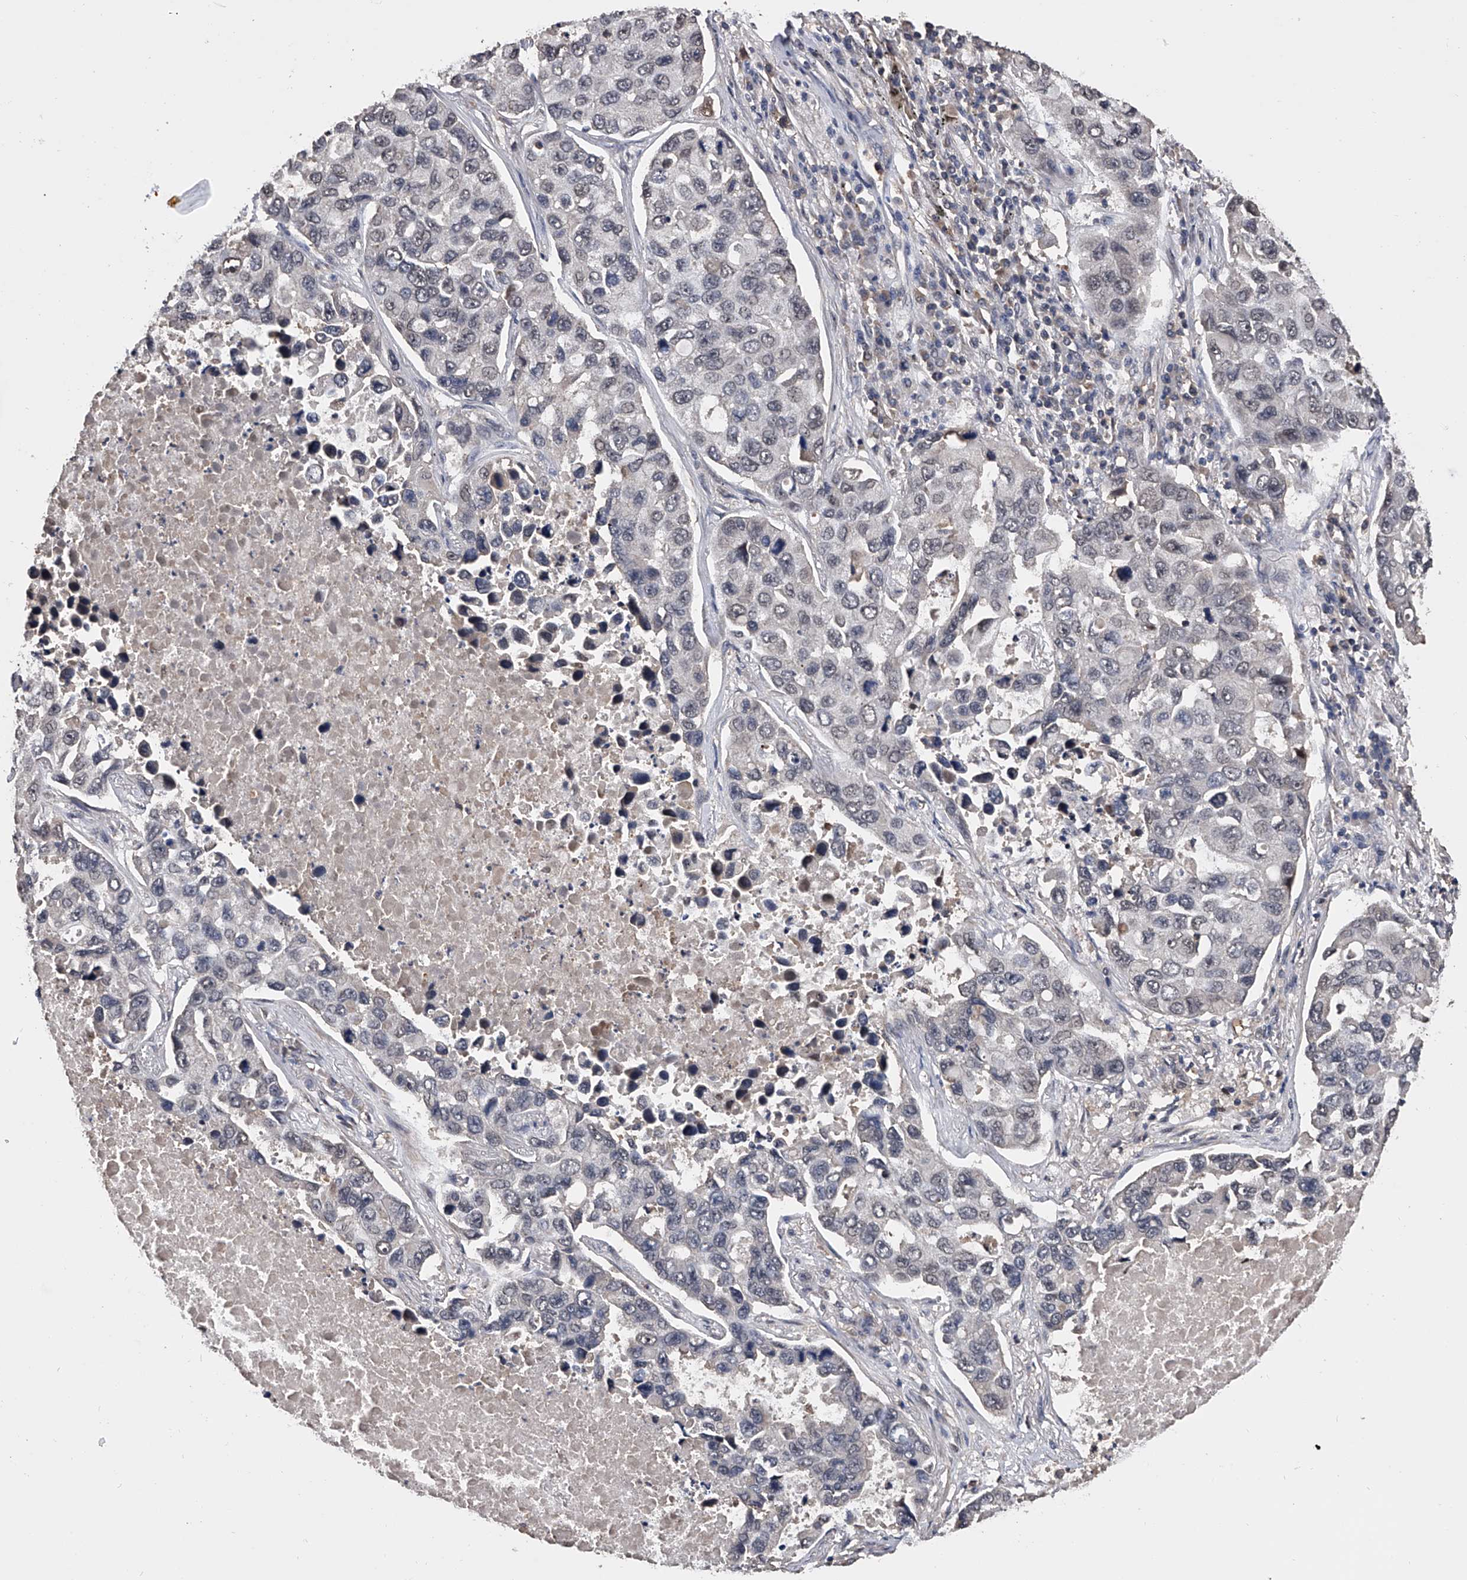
{"staining": {"intensity": "negative", "quantity": "none", "location": "none"}, "tissue": "lung cancer", "cell_type": "Tumor cells", "image_type": "cancer", "snomed": [{"axis": "morphology", "description": "Adenocarcinoma, NOS"}, {"axis": "topography", "description": "Lung"}], "caption": "This is an immunohistochemistry image of human lung cancer (adenocarcinoma). There is no positivity in tumor cells.", "gene": "EFCAB7", "patient": {"sex": "male", "age": 64}}